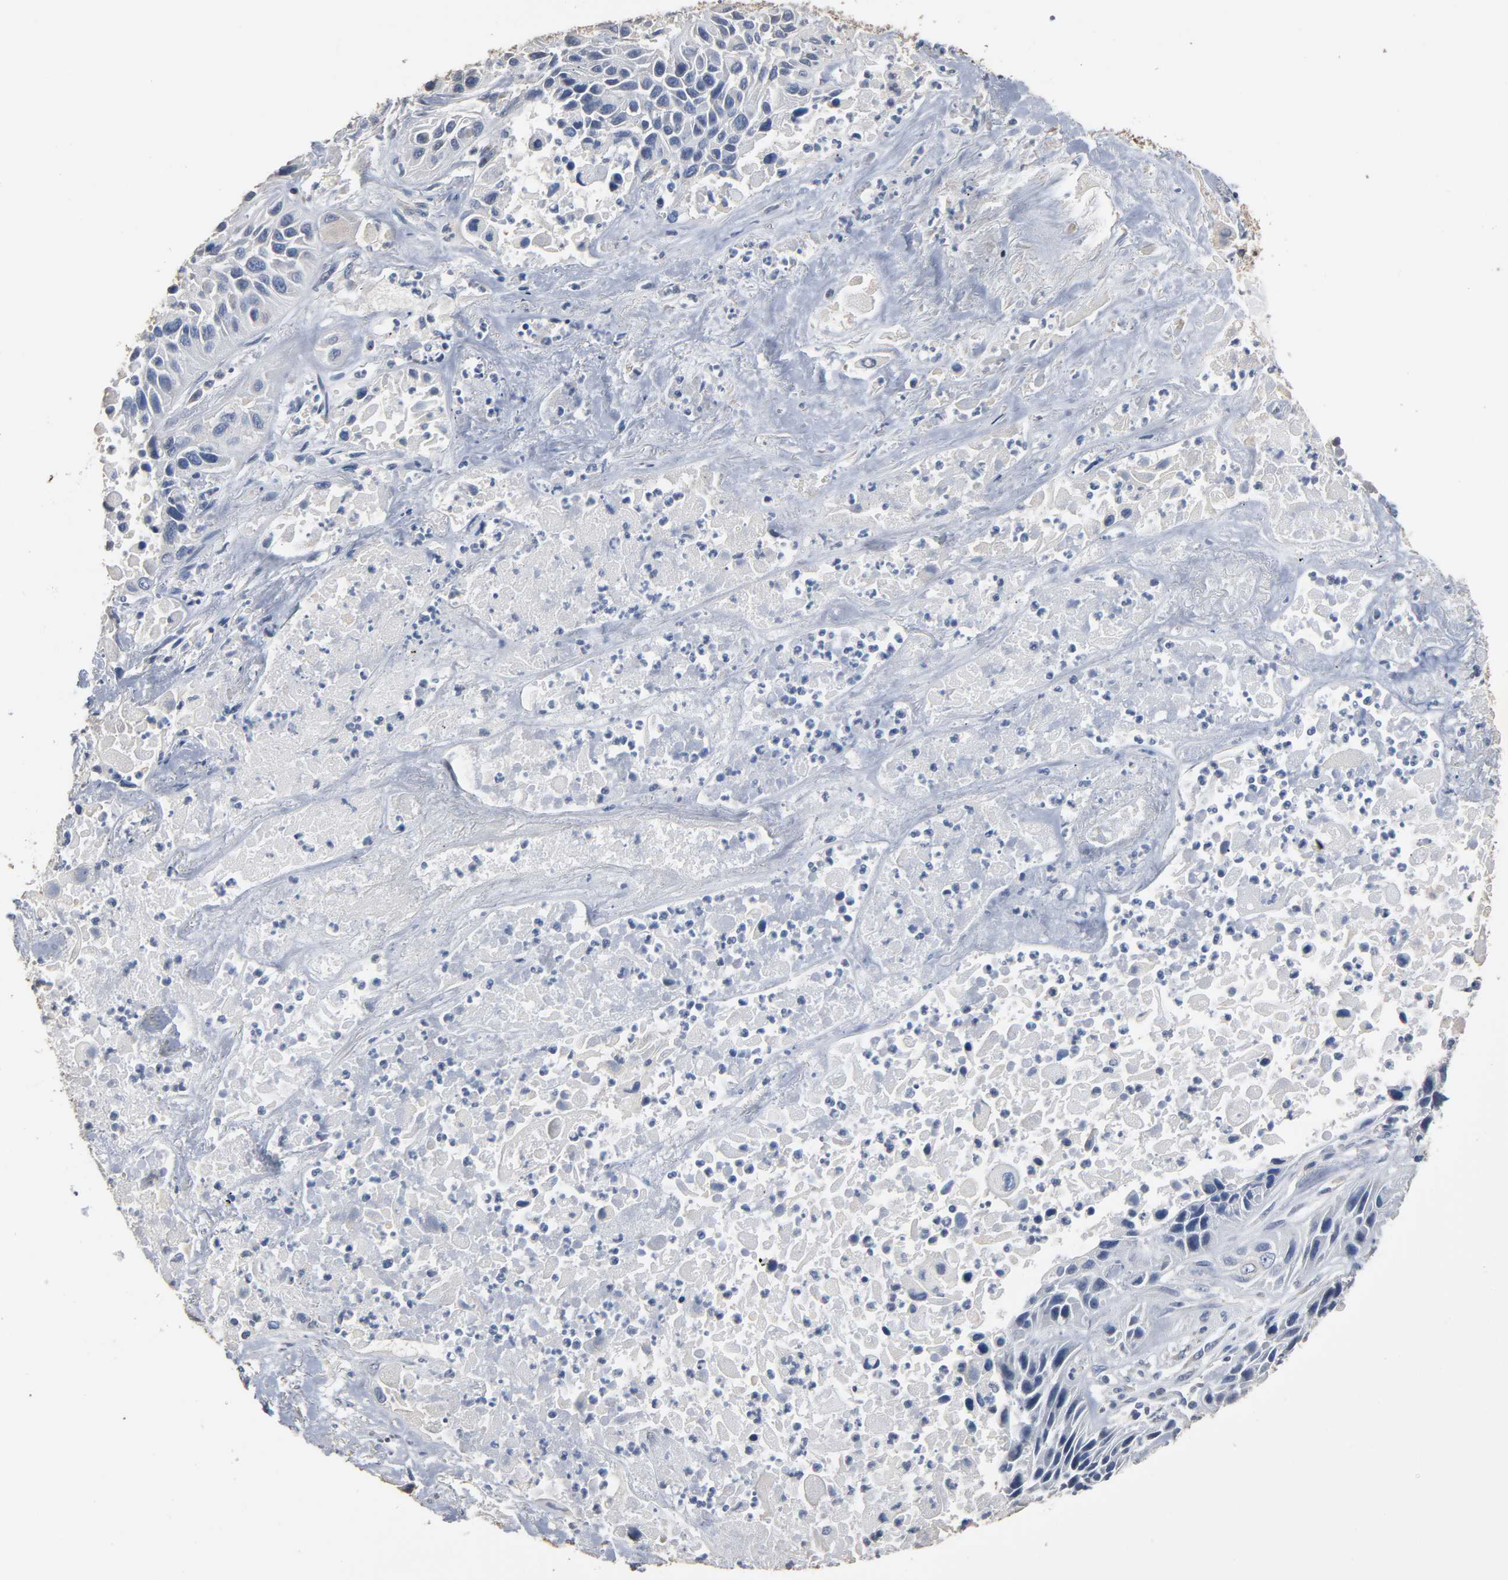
{"staining": {"intensity": "negative", "quantity": "none", "location": "none"}, "tissue": "lung cancer", "cell_type": "Tumor cells", "image_type": "cancer", "snomed": [{"axis": "morphology", "description": "Squamous cell carcinoma, NOS"}, {"axis": "topography", "description": "Lung"}], "caption": "This is an immunohistochemistry histopathology image of lung cancer (squamous cell carcinoma). There is no positivity in tumor cells.", "gene": "SOX6", "patient": {"sex": "female", "age": 76}}